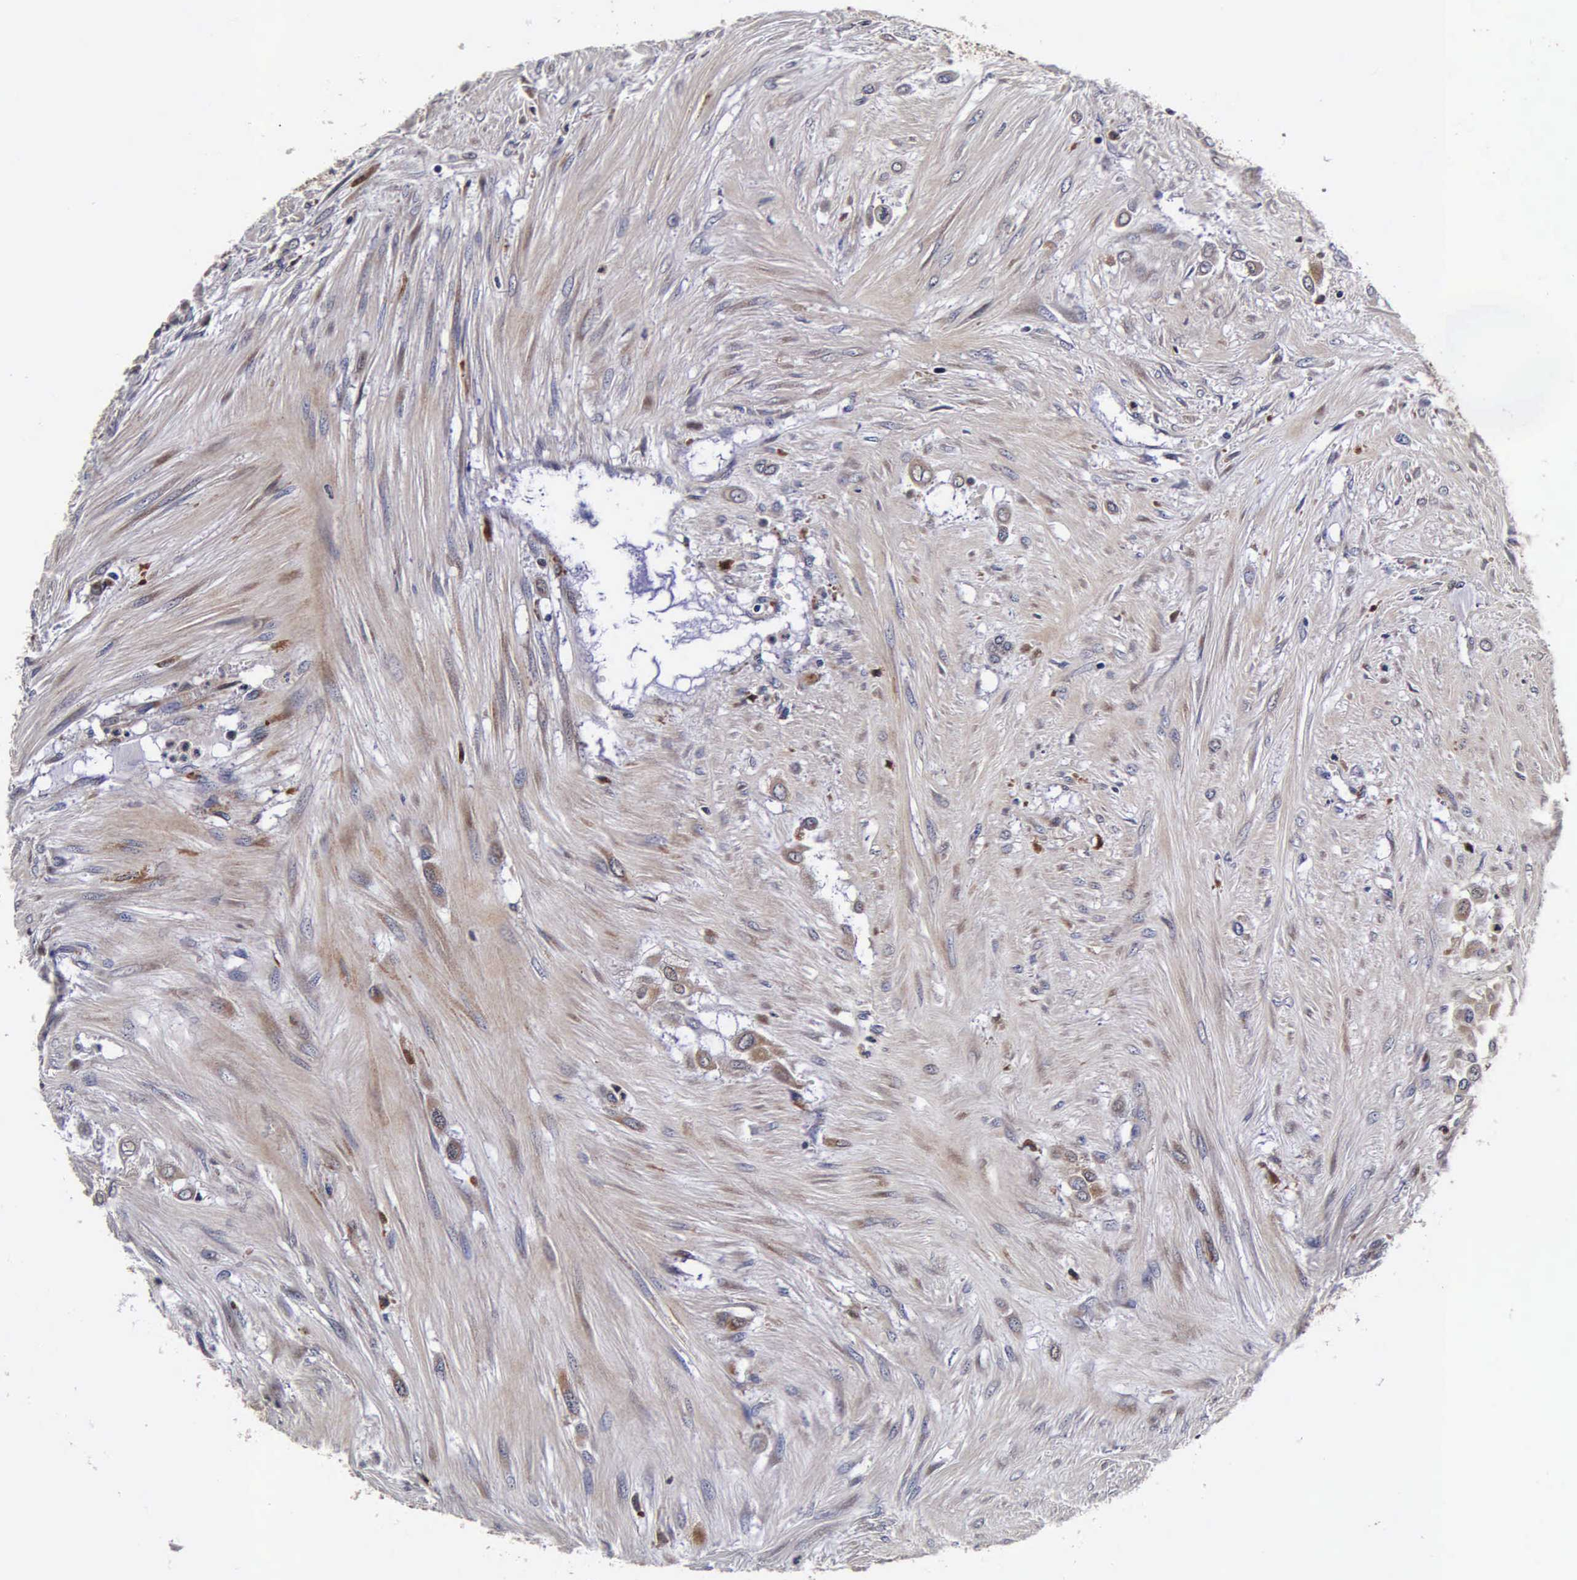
{"staining": {"intensity": "weak", "quantity": ">75%", "location": "cytoplasmic/membranous"}, "tissue": "urothelial cancer", "cell_type": "Tumor cells", "image_type": "cancer", "snomed": [{"axis": "morphology", "description": "Urothelial carcinoma, High grade"}, {"axis": "topography", "description": "Urinary bladder"}], "caption": "Urothelial cancer stained with DAB IHC demonstrates low levels of weak cytoplasmic/membranous expression in approximately >75% of tumor cells.", "gene": "CST3", "patient": {"sex": "male", "age": 57}}